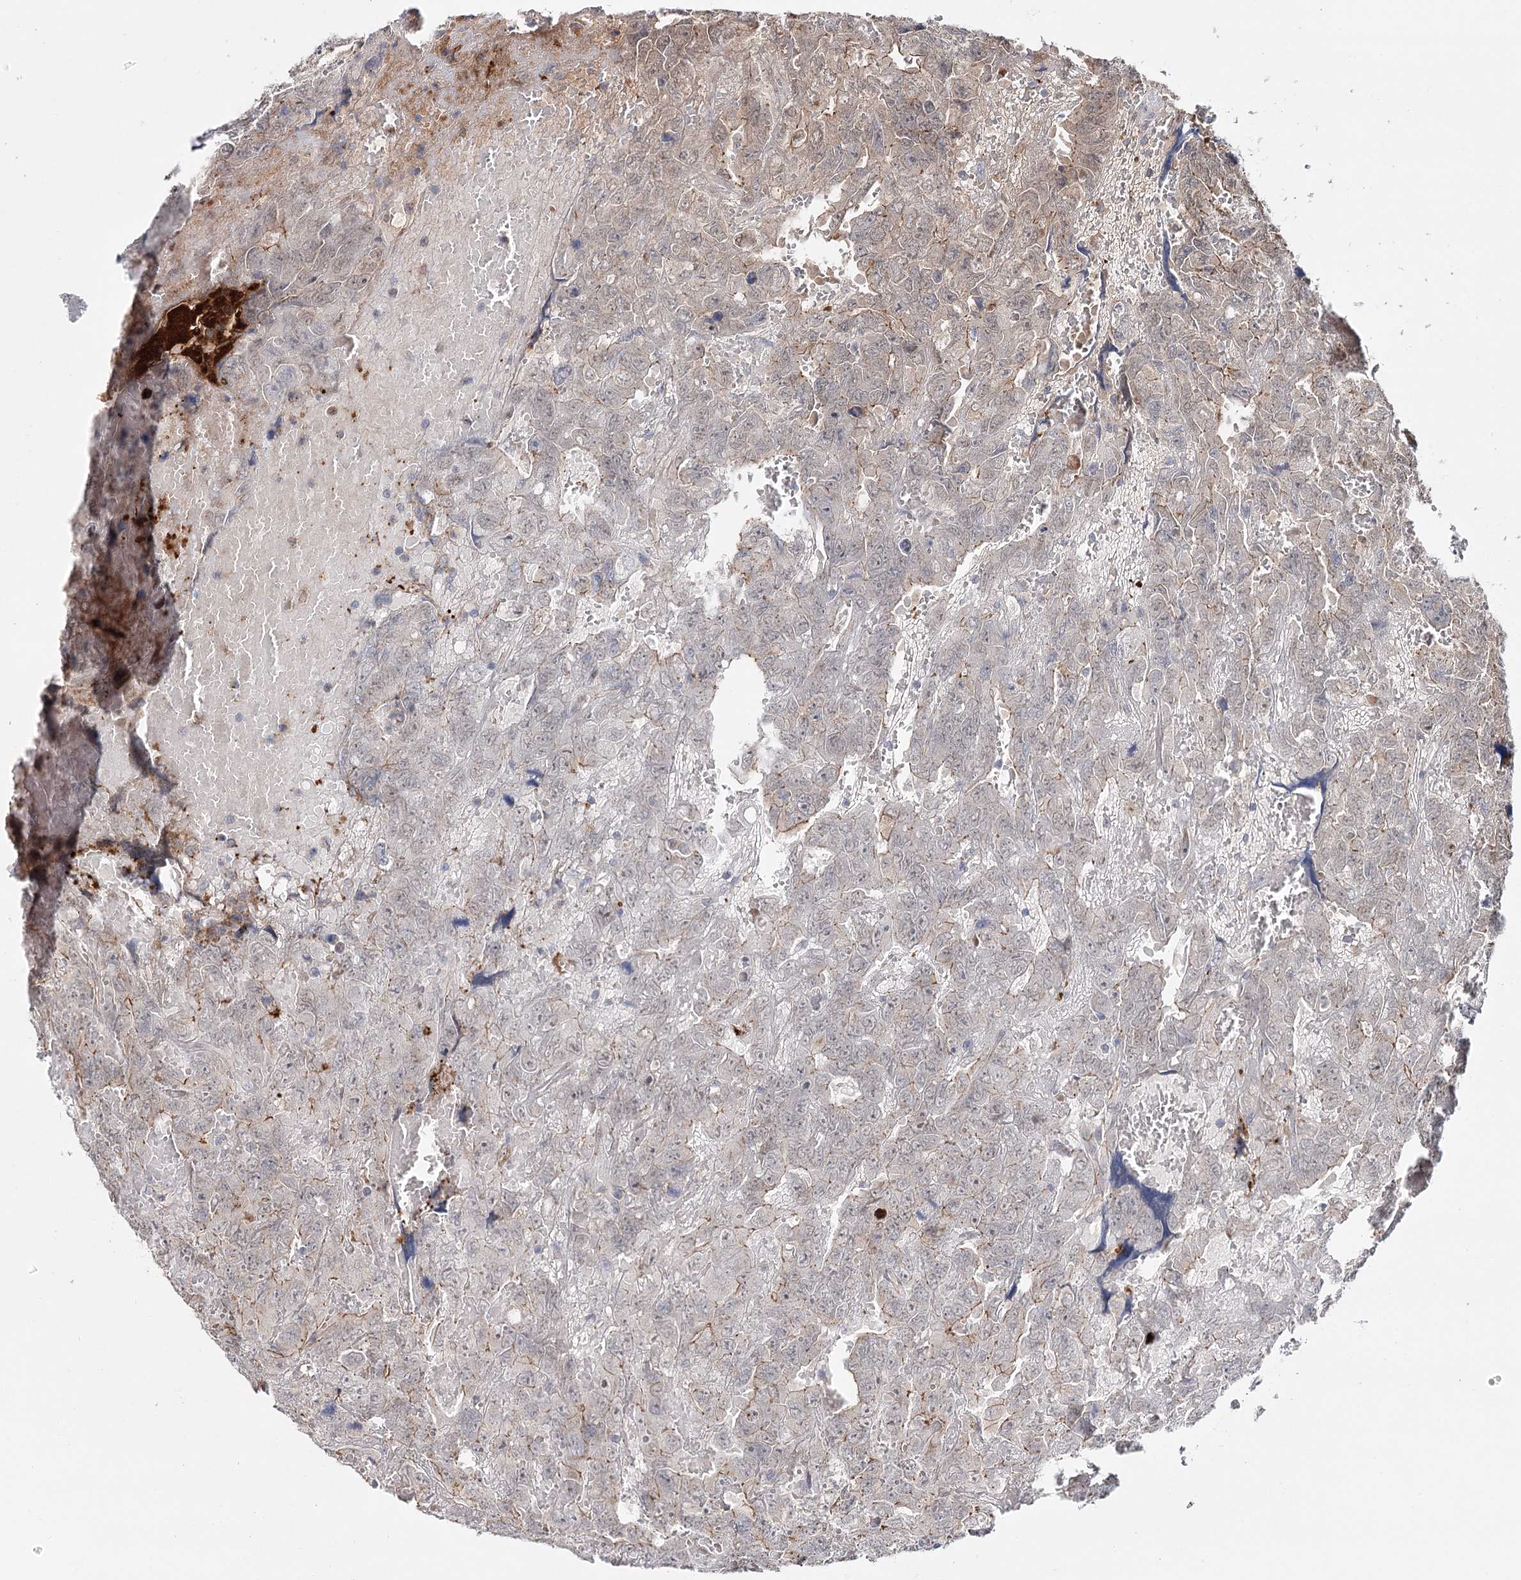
{"staining": {"intensity": "moderate", "quantity": "<25%", "location": "cytoplasmic/membranous"}, "tissue": "testis cancer", "cell_type": "Tumor cells", "image_type": "cancer", "snomed": [{"axis": "morphology", "description": "Carcinoma, Embryonal, NOS"}, {"axis": "topography", "description": "Testis"}], "caption": "Immunohistochemistry of human testis embryonal carcinoma demonstrates low levels of moderate cytoplasmic/membranous expression in approximately <25% of tumor cells. (brown staining indicates protein expression, while blue staining denotes nuclei).", "gene": "PKP4", "patient": {"sex": "male", "age": 45}}